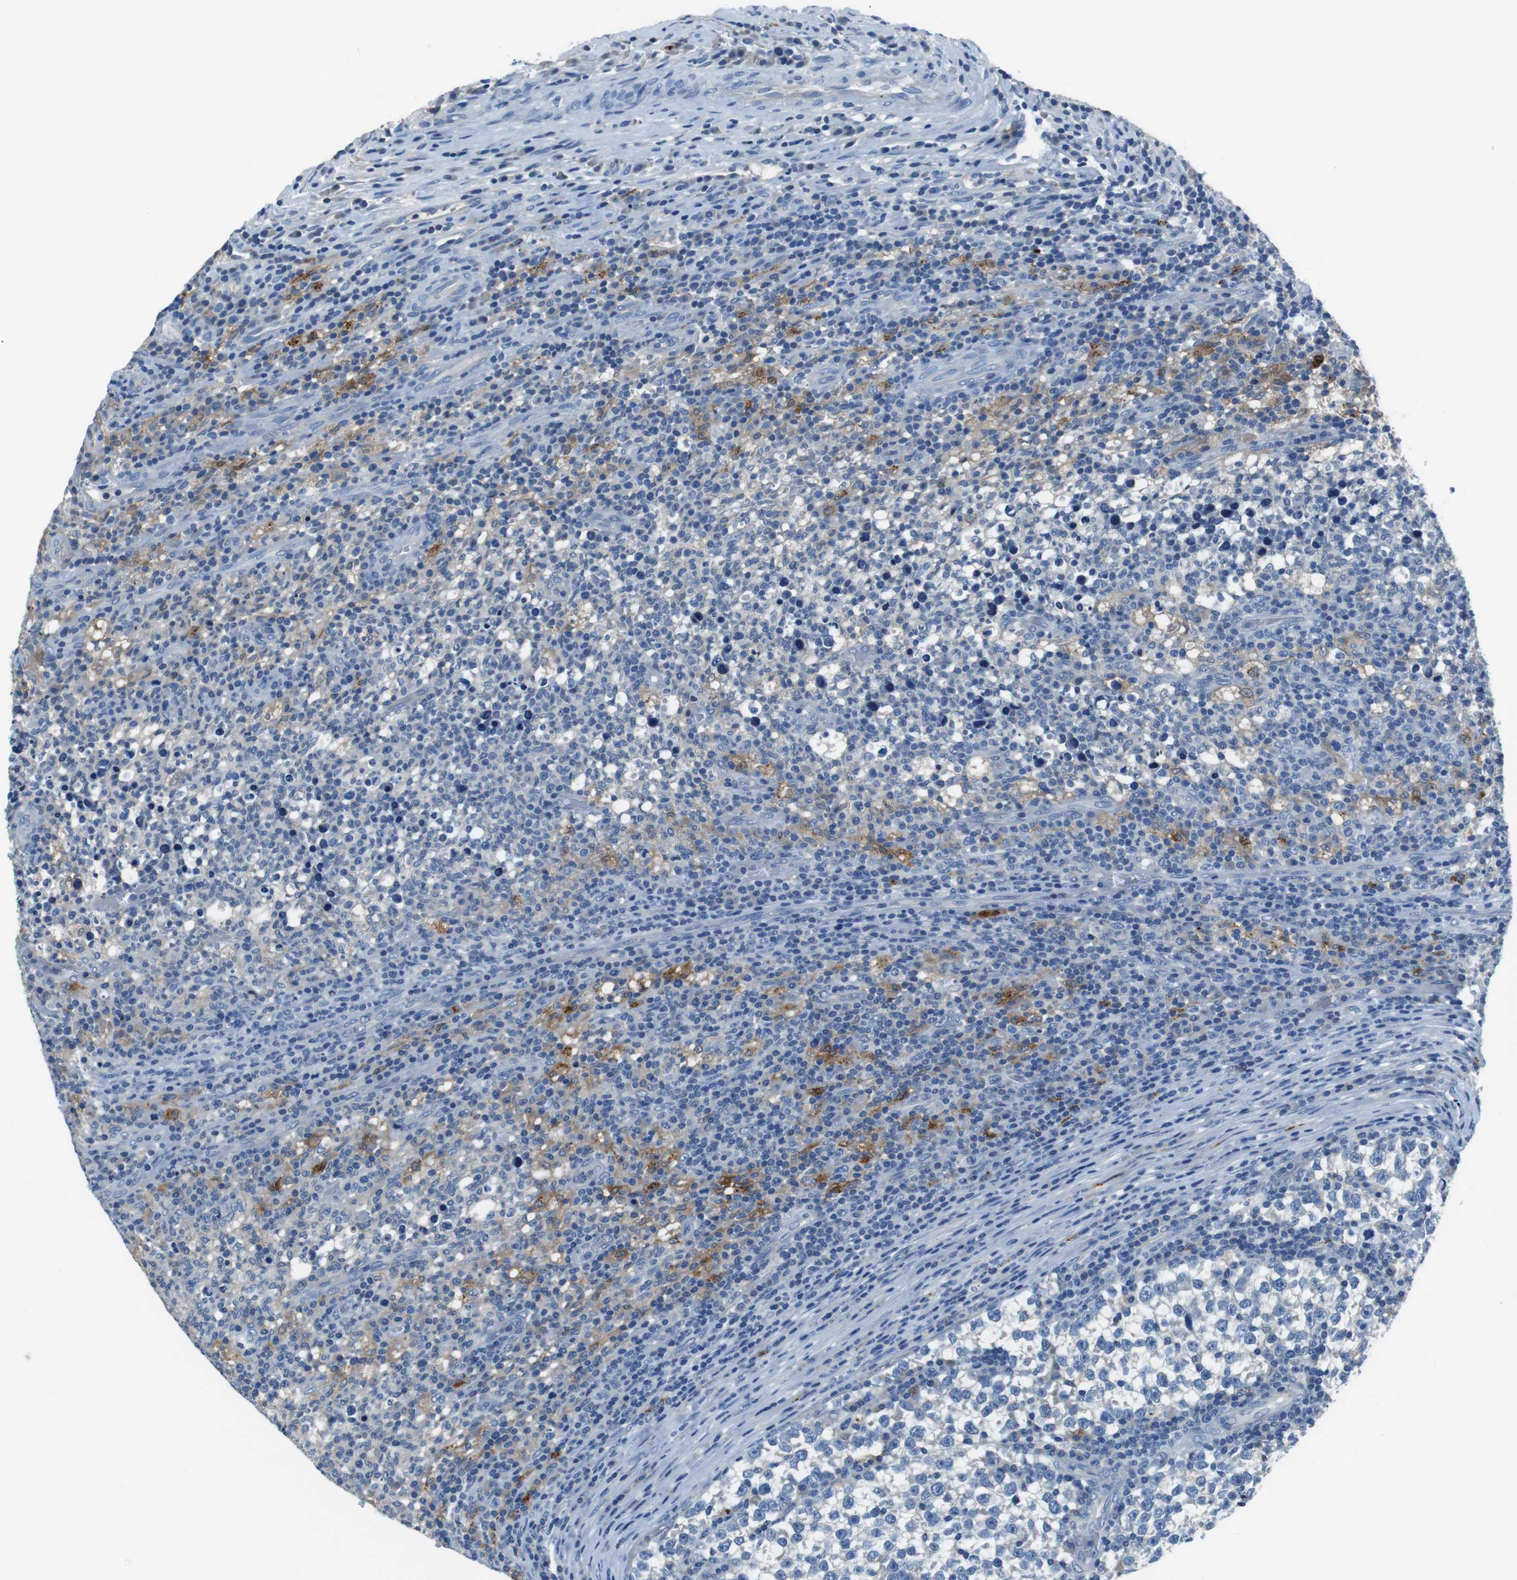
{"staining": {"intensity": "negative", "quantity": "none", "location": "none"}, "tissue": "testis cancer", "cell_type": "Tumor cells", "image_type": "cancer", "snomed": [{"axis": "morphology", "description": "Normal tissue, NOS"}, {"axis": "morphology", "description": "Seminoma, NOS"}, {"axis": "topography", "description": "Testis"}], "caption": "Testis cancer (seminoma) was stained to show a protein in brown. There is no significant positivity in tumor cells.", "gene": "TULP3", "patient": {"sex": "male", "age": 43}}